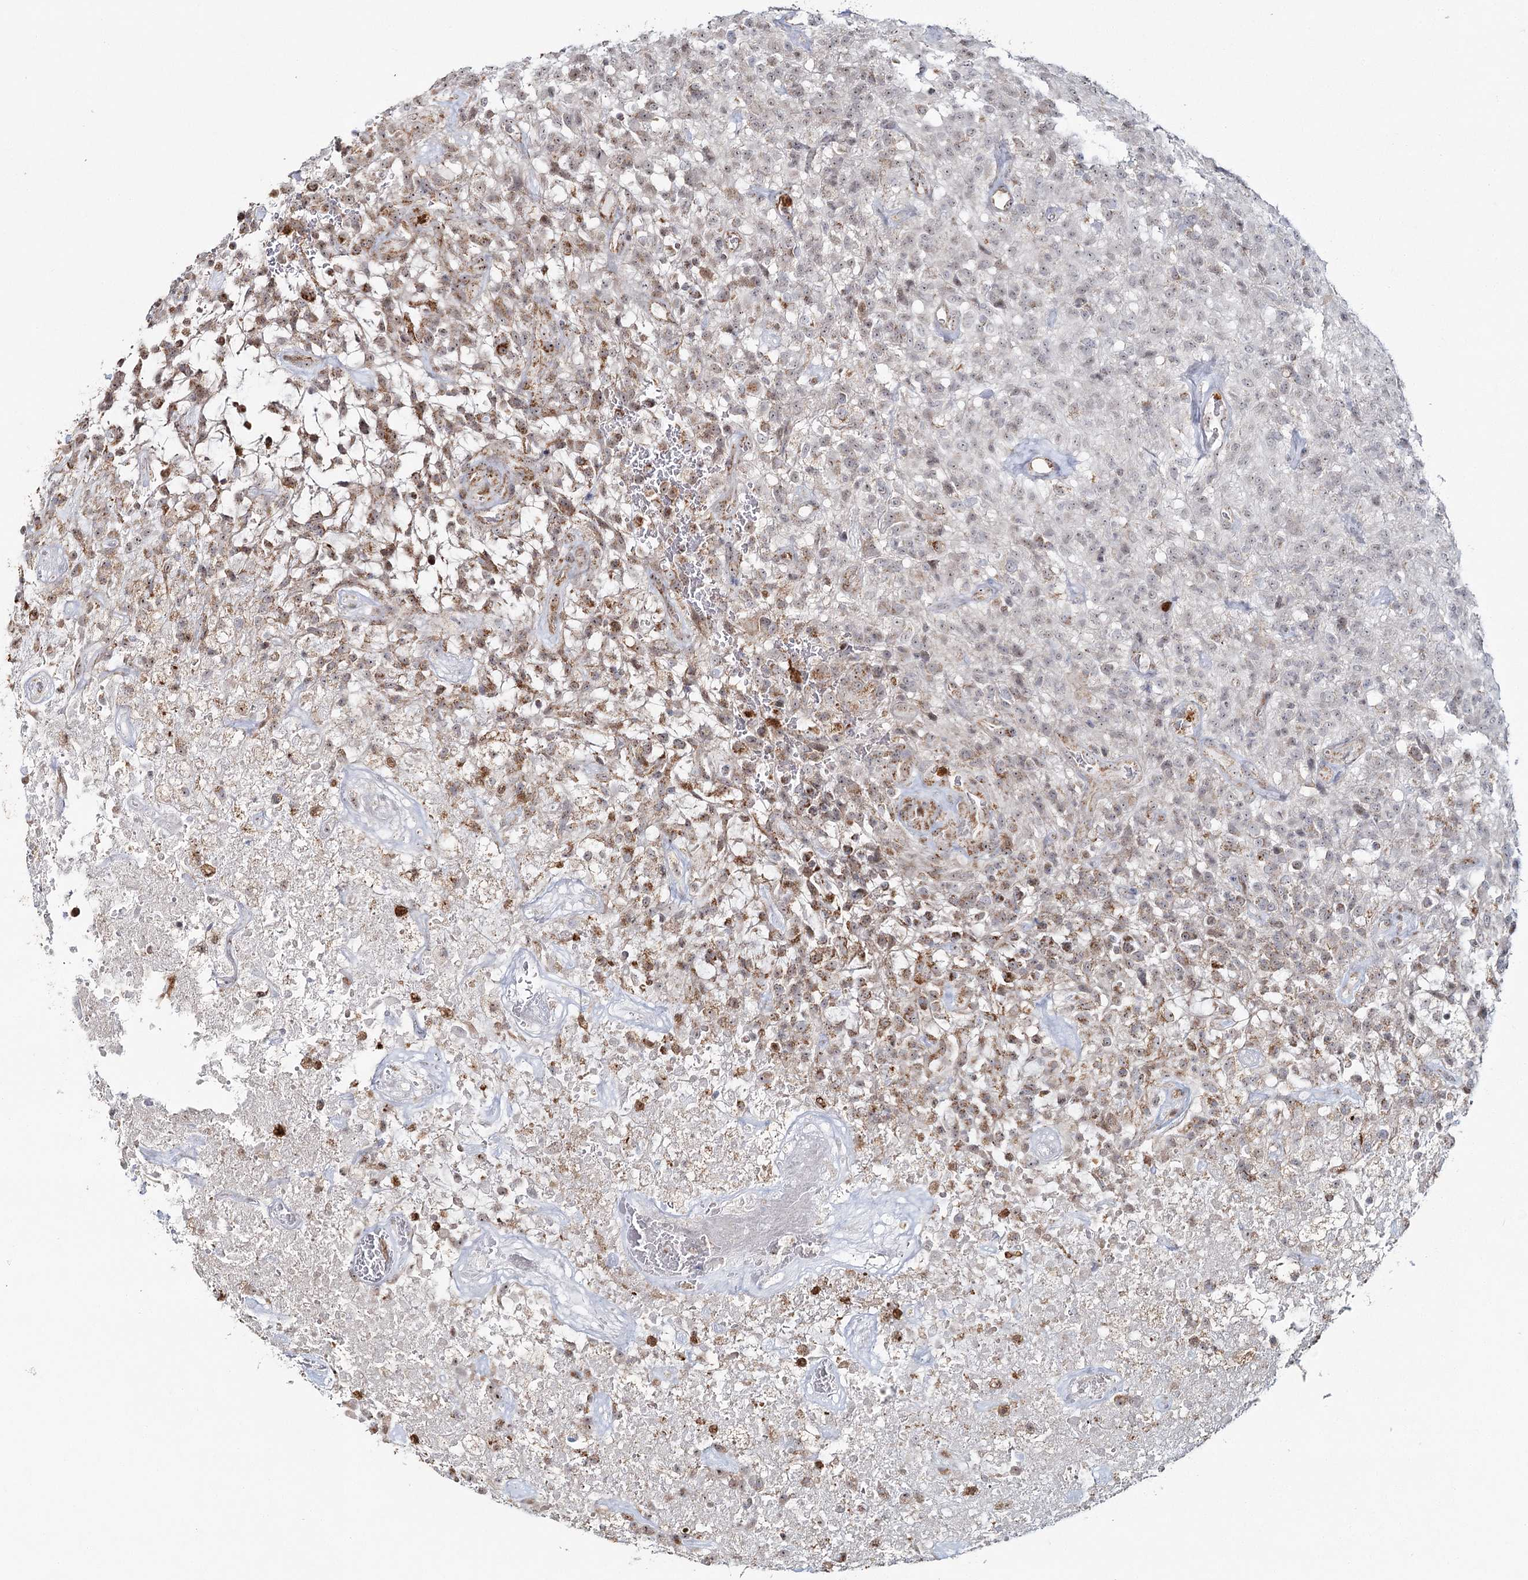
{"staining": {"intensity": "moderate", "quantity": "<25%", "location": "cytoplasmic/membranous"}, "tissue": "glioma", "cell_type": "Tumor cells", "image_type": "cancer", "snomed": [{"axis": "morphology", "description": "Glioma, malignant, High grade"}, {"axis": "topography", "description": "Brain"}], "caption": "Human glioma stained for a protein (brown) exhibits moderate cytoplasmic/membranous positive staining in approximately <25% of tumor cells.", "gene": "ATAD1", "patient": {"sex": "female", "age": 57}}